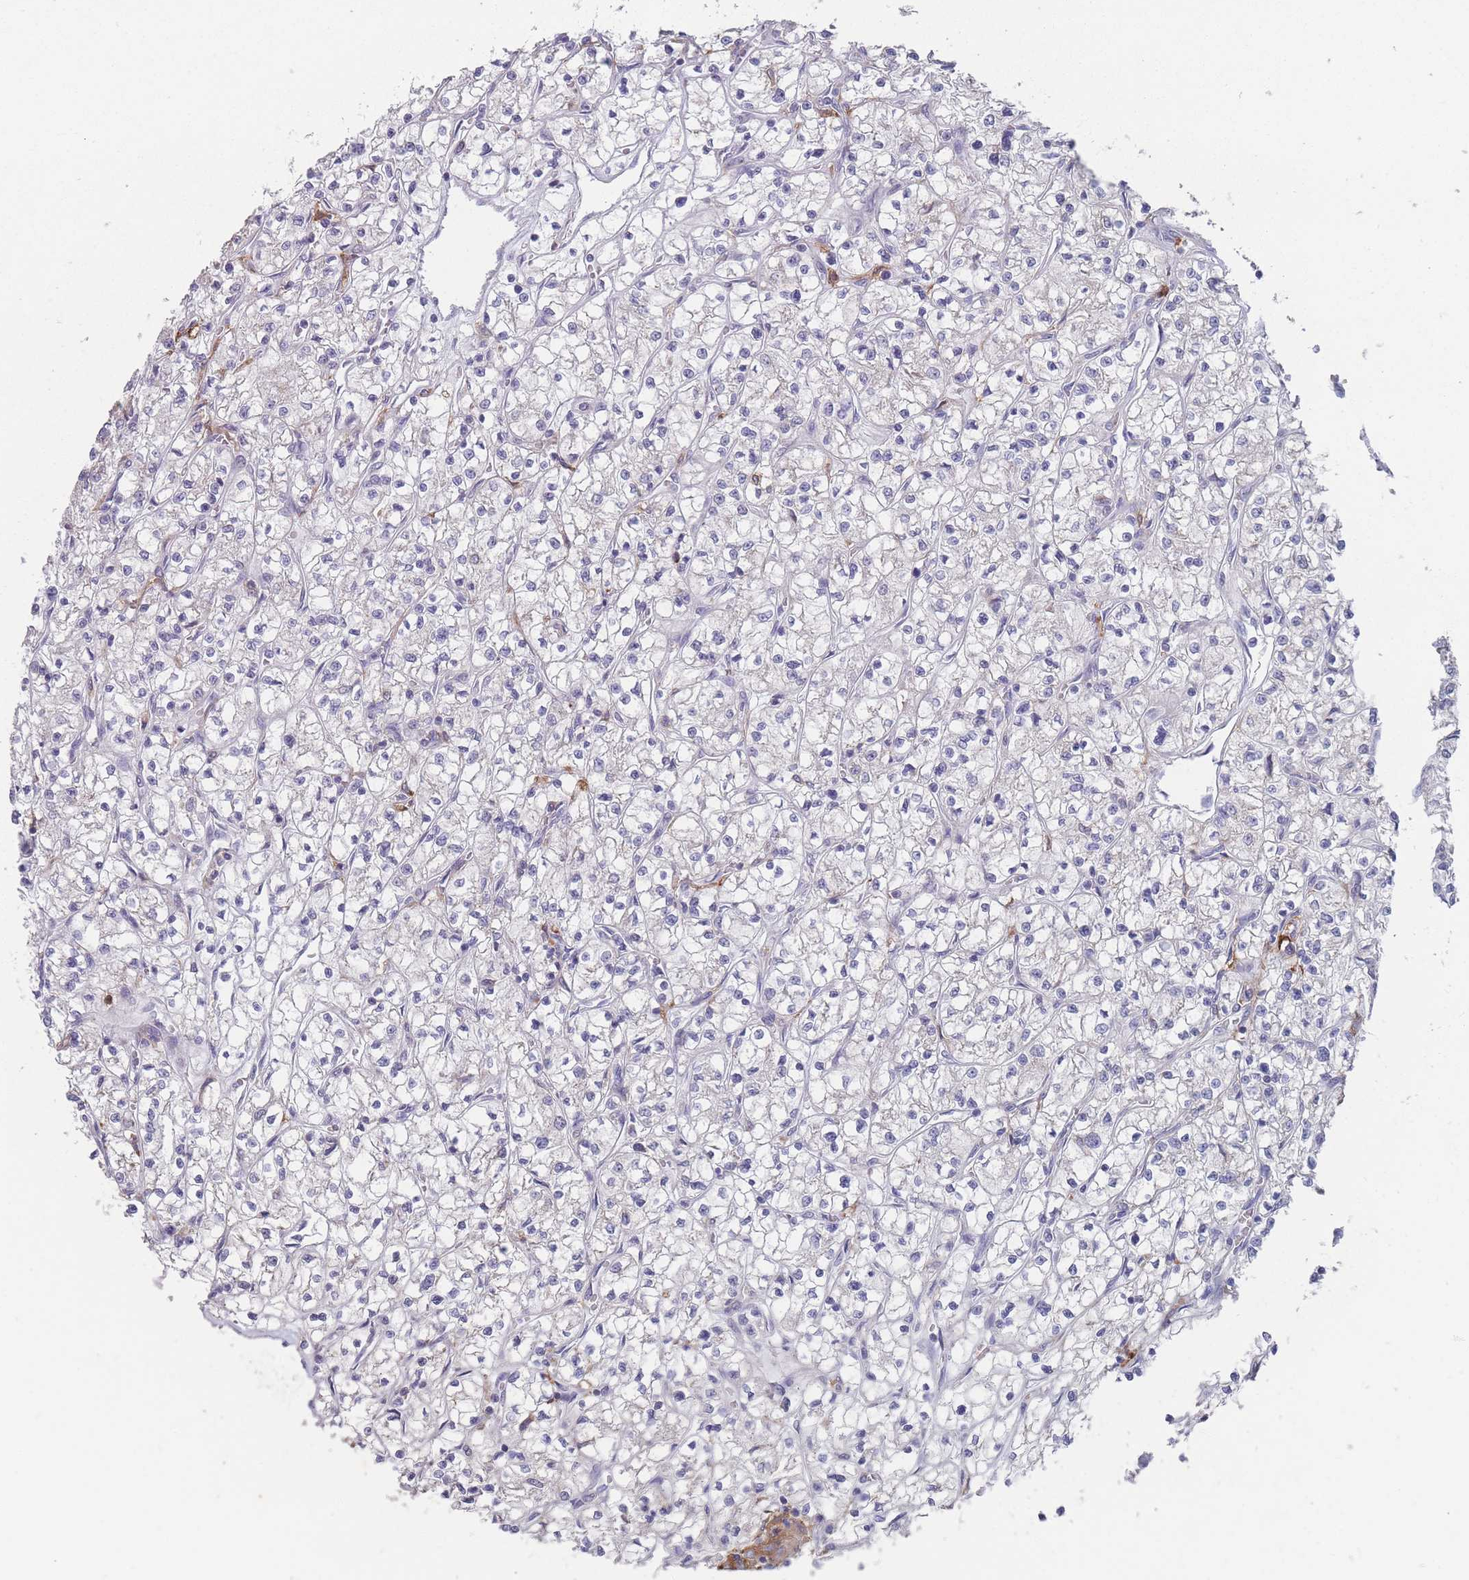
{"staining": {"intensity": "negative", "quantity": "none", "location": "none"}, "tissue": "renal cancer", "cell_type": "Tumor cells", "image_type": "cancer", "snomed": [{"axis": "morphology", "description": "Adenocarcinoma, NOS"}, {"axis": "topography", "description": "Kidney"}], "caption": "This is an IHC photomicrograph of human renal adenocarcinoma. There is no staining in tumor cells.", "gene": "PEX7", "patient": {"sex": "female", "age": 64}}